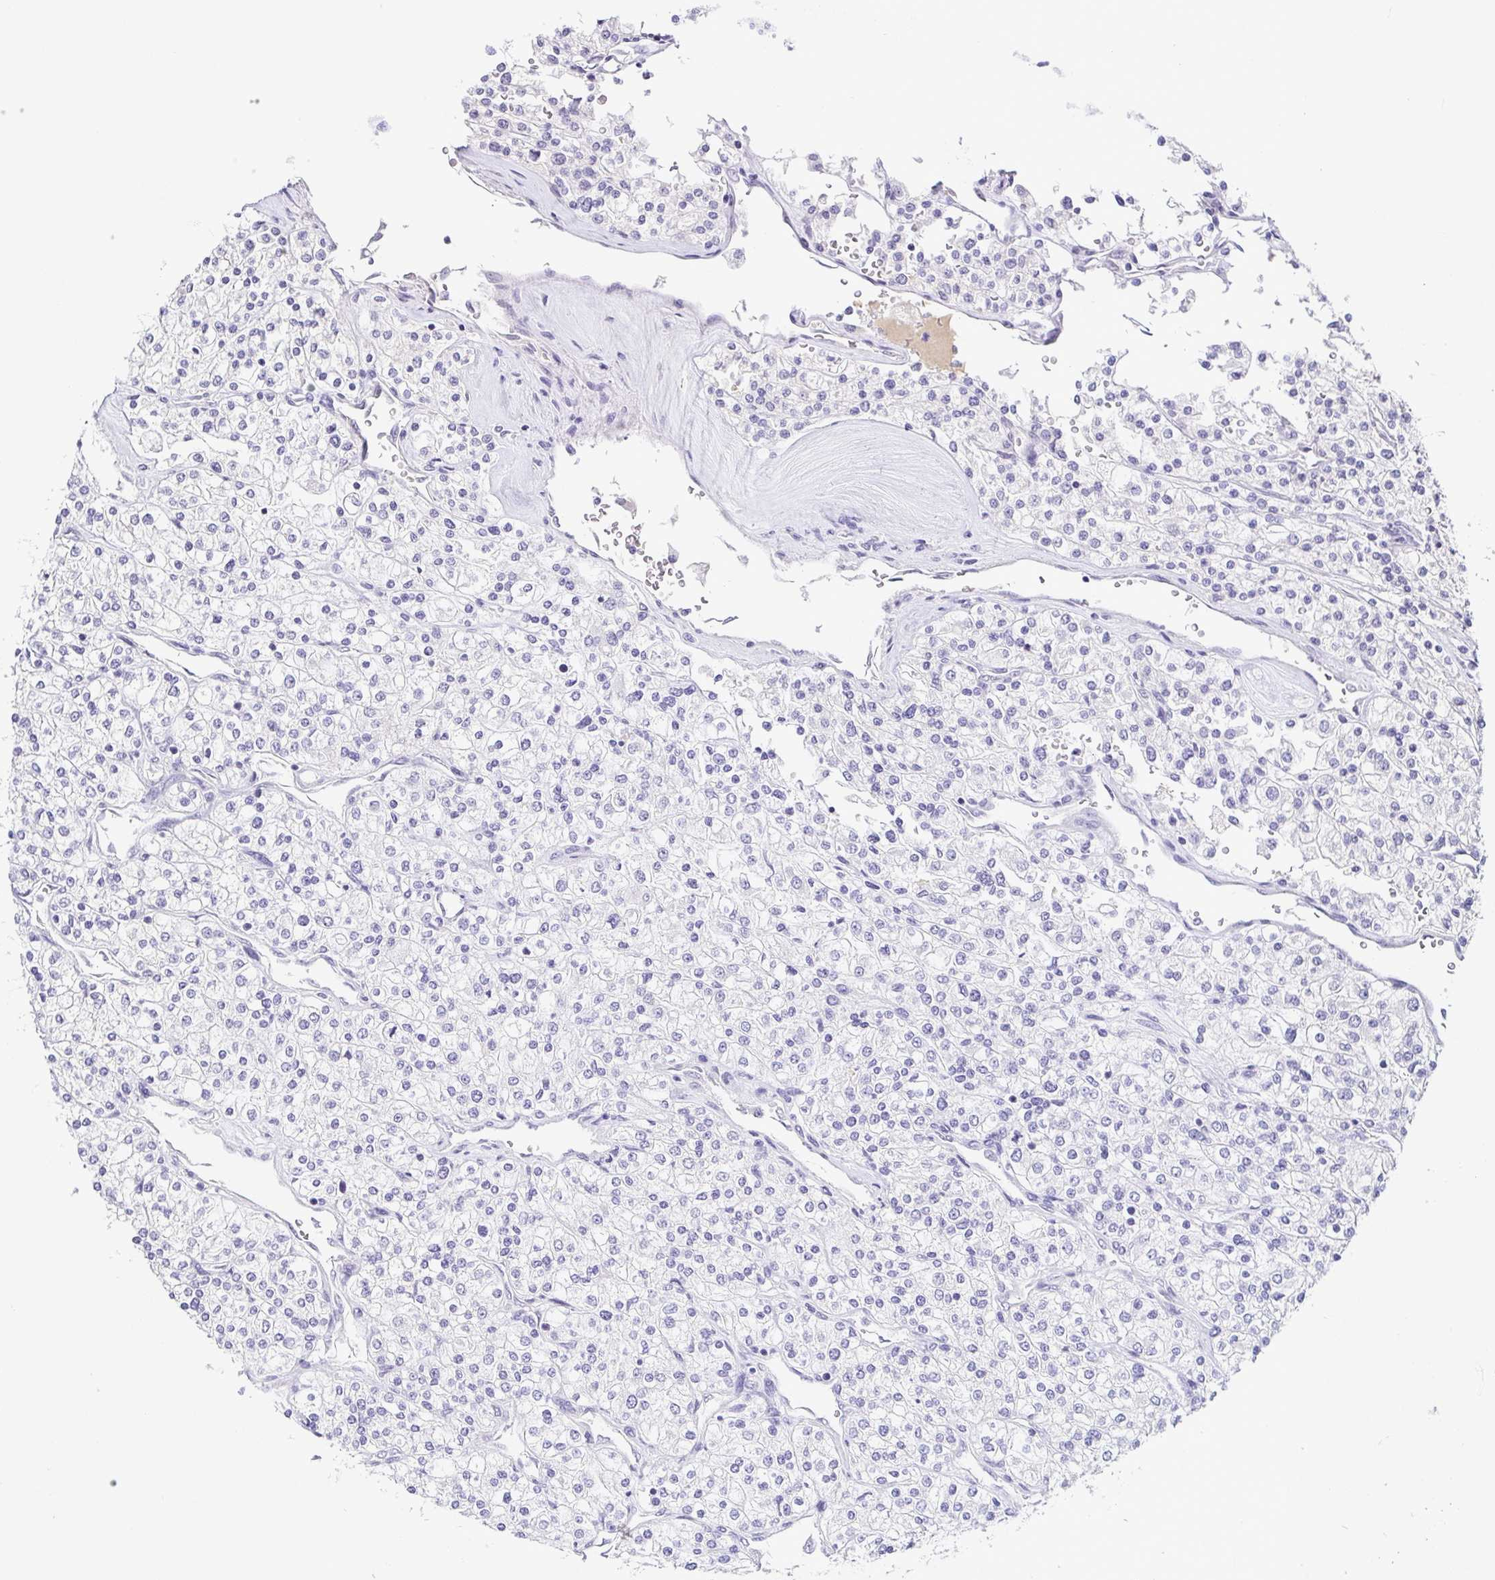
{"staining": {"intensity": "negative", "quantity": "none", "location": "none"}, "tissue": "renal cancer", "cell_type": "Tumor cells", "image_type": "cancer", "snomed": [{"axis": "morphology", "description": "Adenocarcinoma, NOS"}, {"axis": "topography", "description": "Kidney"}], "caption": "Protein analysis of renal cancer exhibits no significant expression in tumor cells. The staining was performed using DAB (3,3'-diaminobenzidine) to visualize the protein expression in brown, while the nuclei were stained in blue with hematoxylin (Magnification: 20x).", "gene": "TCF3", "patient": {"sex": "male", "age": 80}}